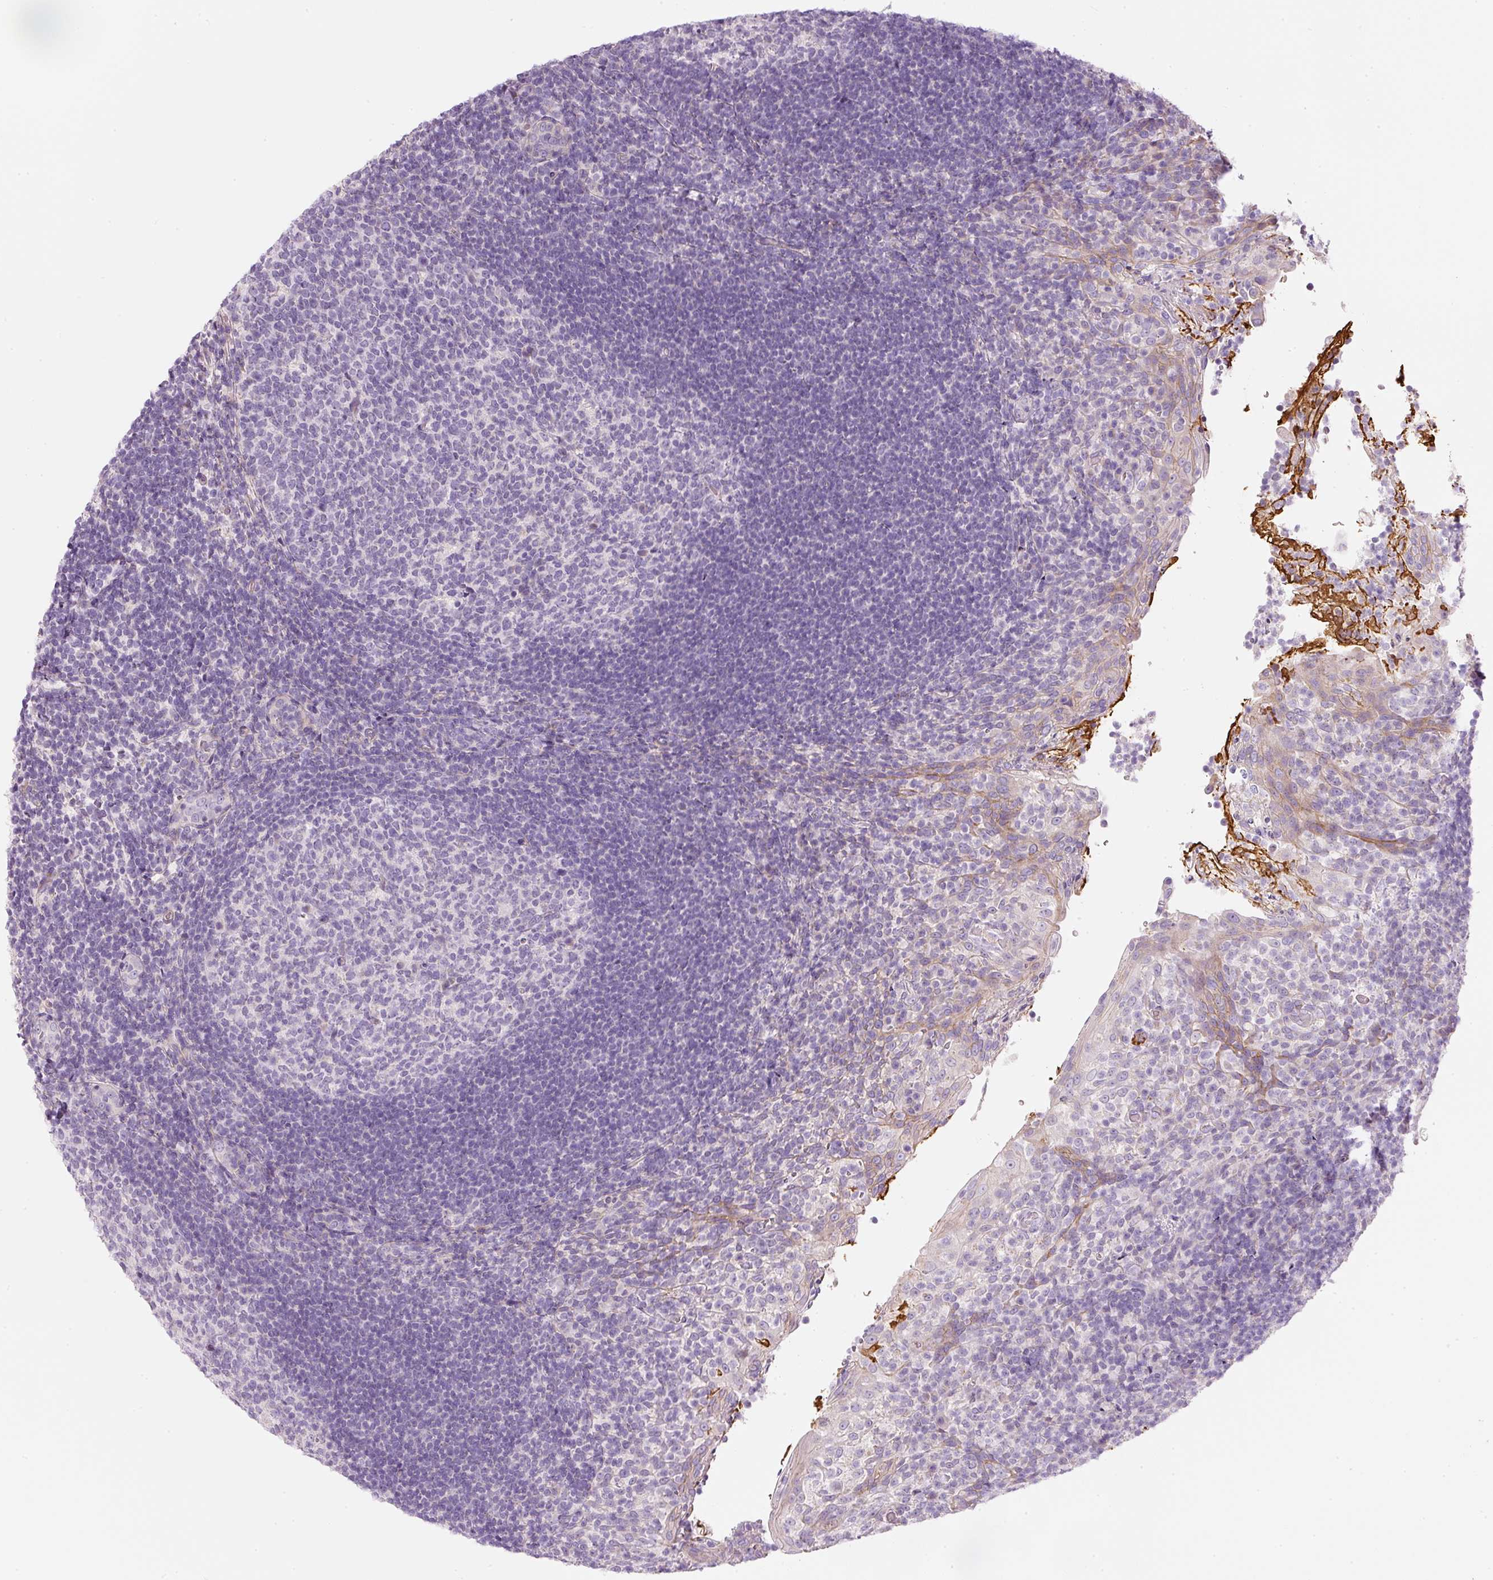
{"staining": {"intensity": "negative", "quantity": "none", "location": "none"}, "tissue": "tonsil", "cell_type": "Germinal center cells", "image_type": "normal", "snomed": [{"axis": "morphology", "description": "Normal tissue, NOS"}, {"axis": "topography", "description": "Tonsil"}], "caption": "IHC photomicrograph of benign human tonsil stained for a protein (brown), which reveals no positivity in germinal center cells.", "gene": "KPNA5", "patient": {"sex": "female", "age": 10}}